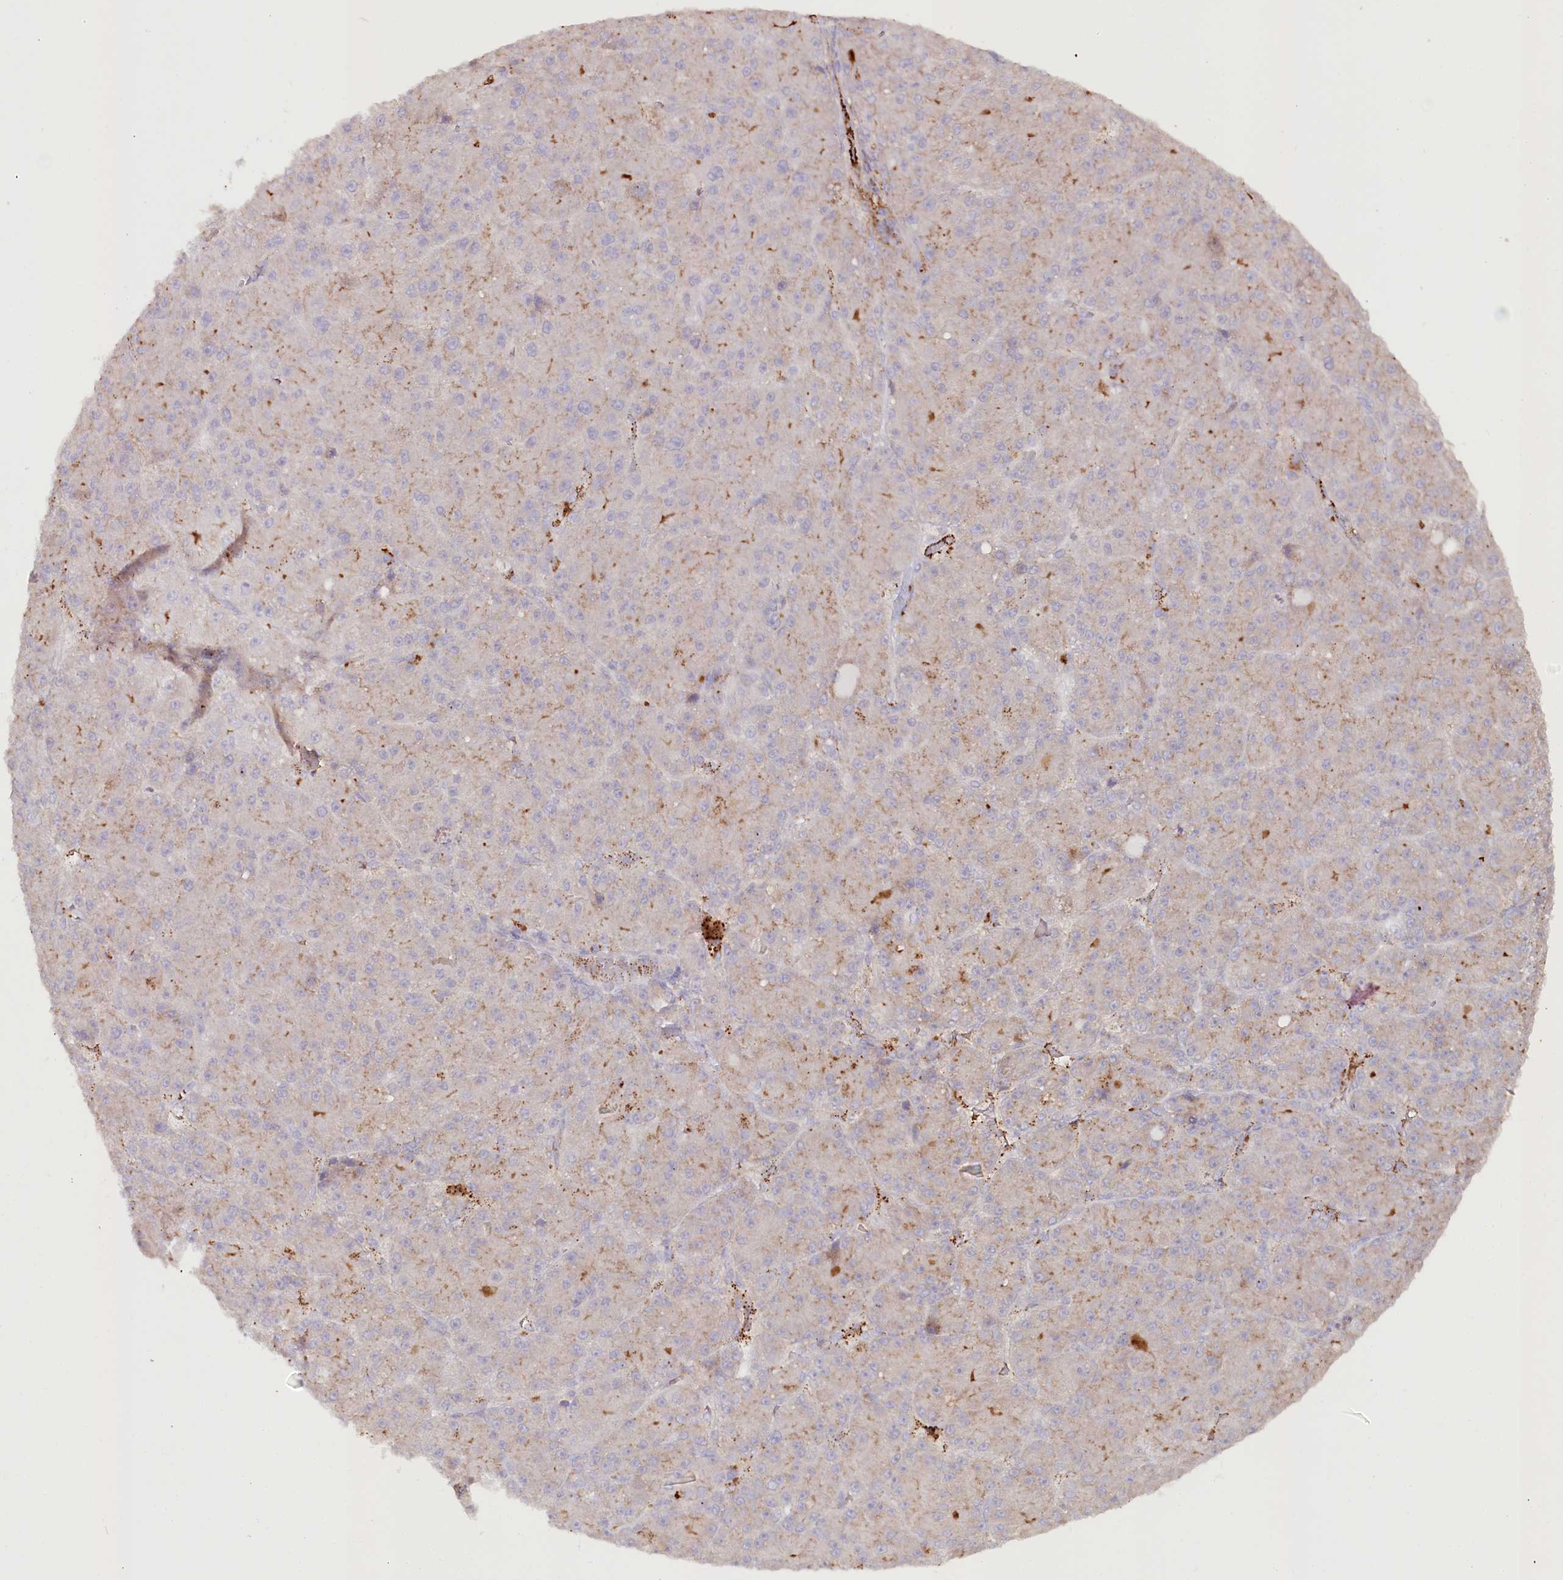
{"staining": {"intensity": "weak", "quantity": "25%-75%", "location": "cytoplasmic/membranous"}, "tissue": "liver cancer", "cell_type": "Tumor cells", "image_type": "cancer", "snomed": [{"axis": "morphology", "description": "Carcinoma, Hepatocellular, NOS"}, {"axis": "topography", "description": "Liver"}], "caption": "Immunohistochemical staining of hepatocellular carcinoma (liver) demonstrates weak cytoplasmic/membranous protein positivity in approximately 25%-75% of tumor cells. Immunohistochemistry (ihc) stains the protein in brown and the nuclei are stained blue.", "gene": "PSAPL1", "patient": {"sex": "male", "age": 67}}